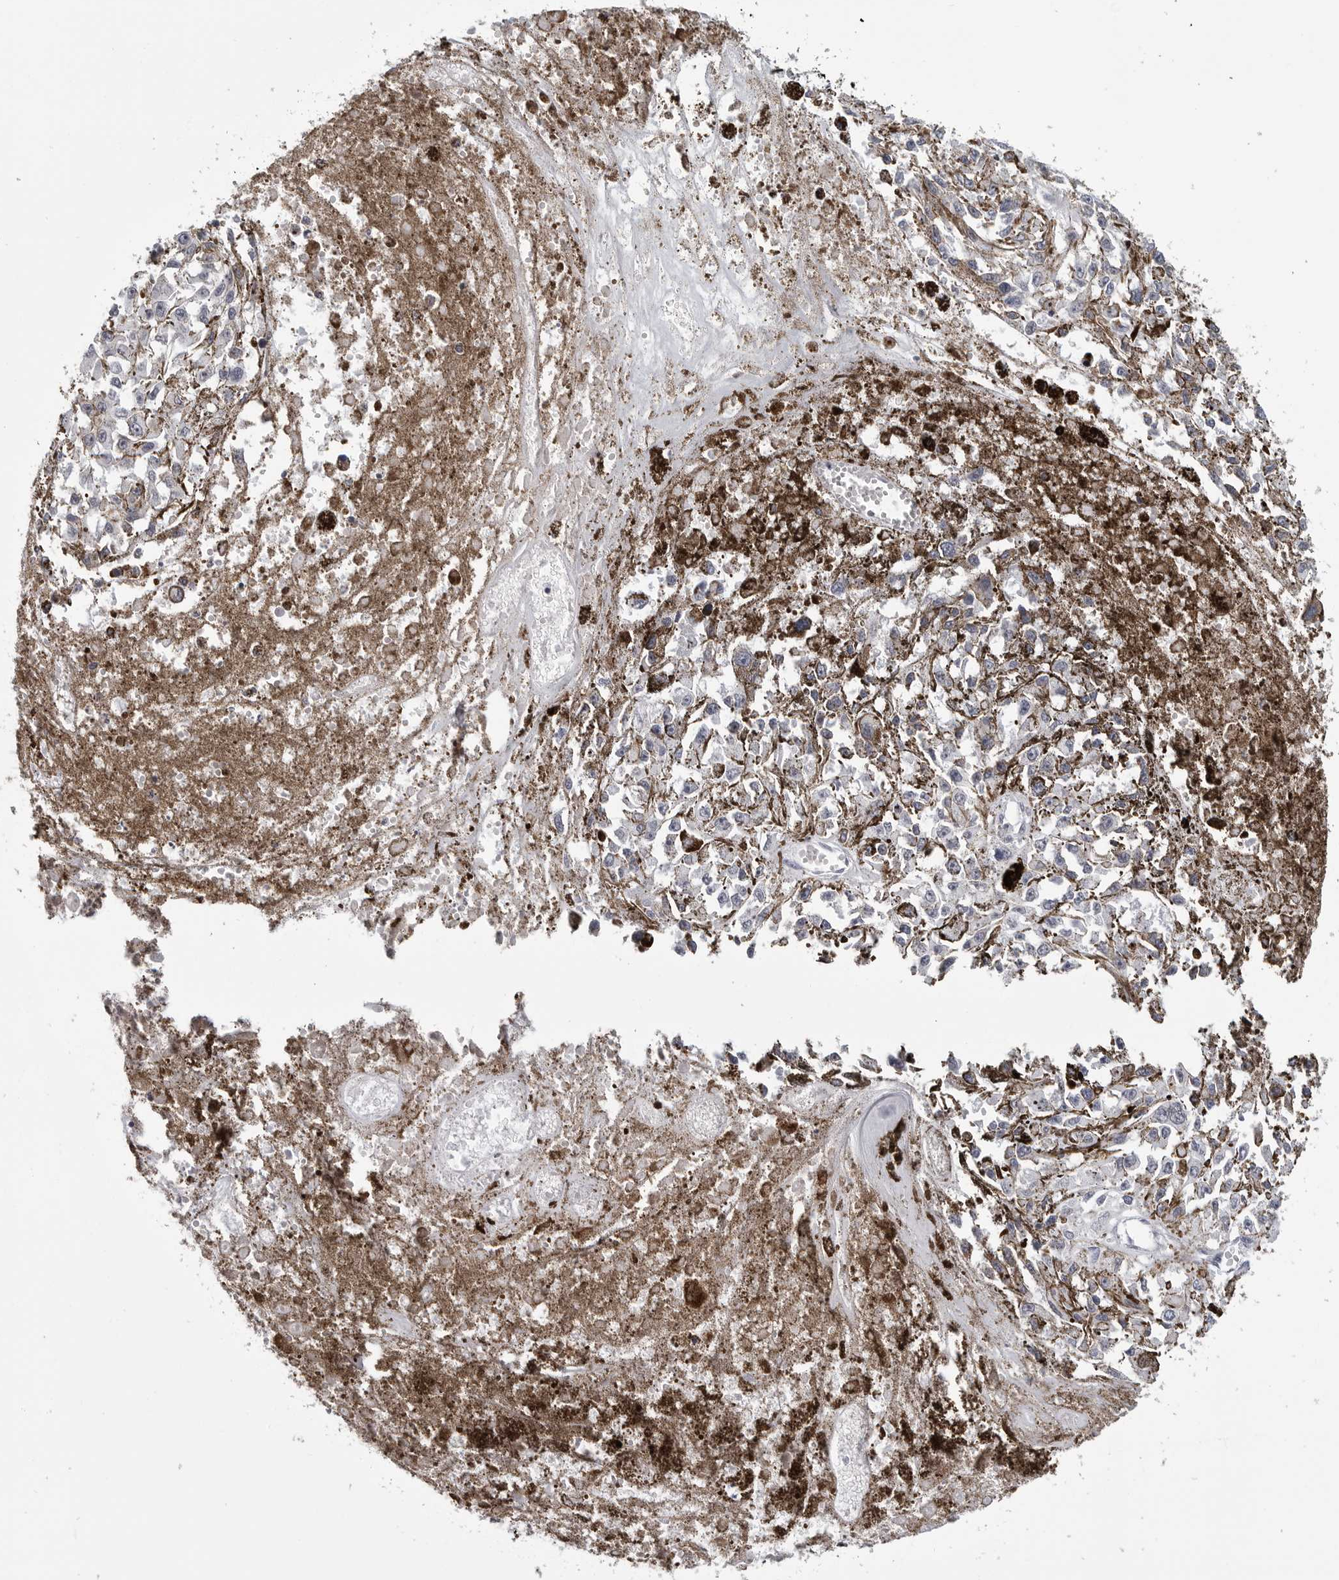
{"staining": {"intensity": "negative", "quantity": "none", "location": "none"}, "tissue": "melanoma", "cell_type": "Tumor cells", "image_type": "cancer", "snomed": [{"axis": "morphology", "description": "Malignant melanoma, Metastatic site"}, {"axis": "topography", "description": "Lymph node"}], "caption": "A histopathology image of human melanoma is negative for staining in tumor cells.", "gene": "KIAA1614", "patient": {"sex": "male", "age": 59}}